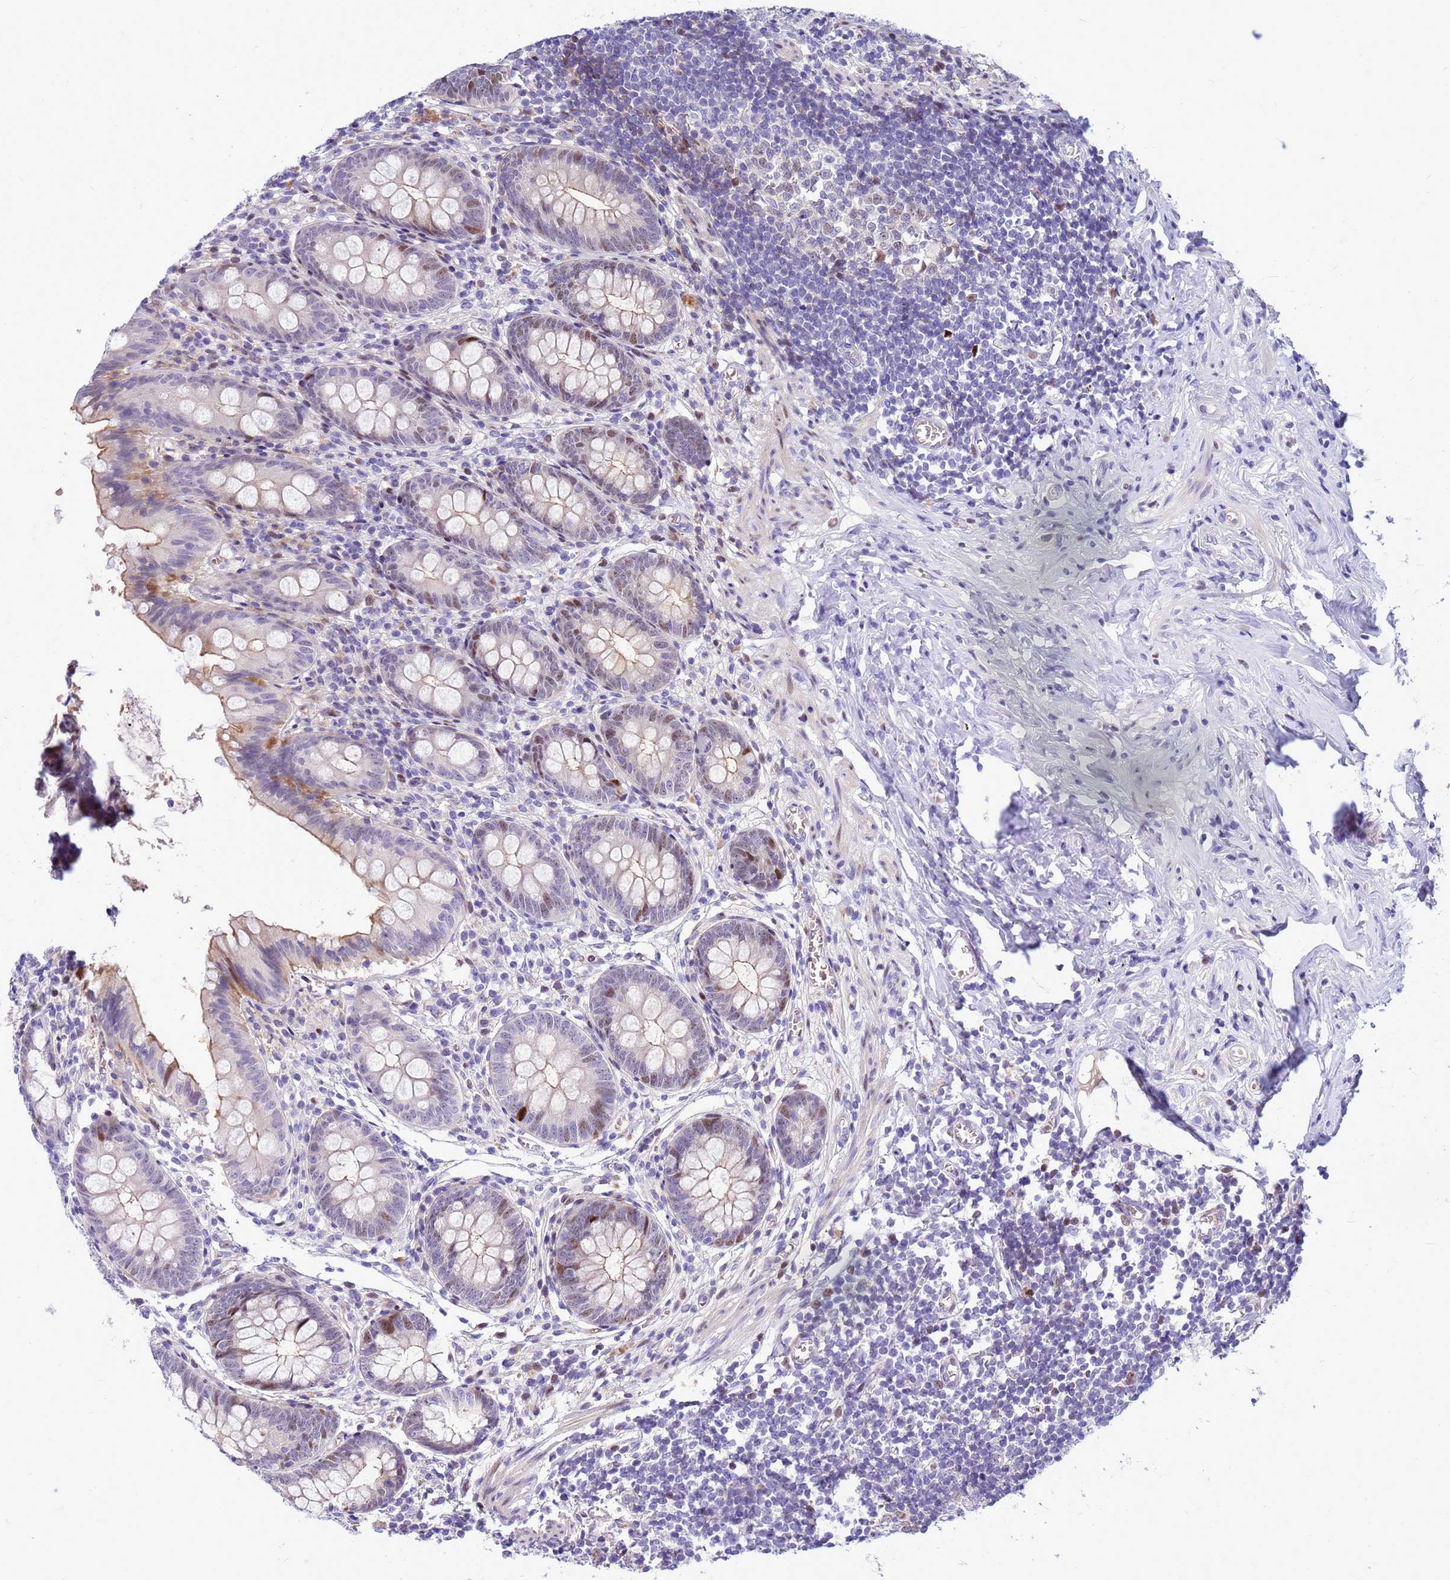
{"staining": {"intensity": "strong", "quantity": "<25%", "location": "nuclear"}, "tissue": "appendix", "cell_type": "Glandular cells", "image_type": "normal", "snomed": [{"axis": "morphology", "description": "Normal tissue, NOS"}, {"axis": "topography", "description": "Appendix"}], "caption": "Protein staining of normal appendix shows strong nuclear positivity in about <25% of glandular cells.", "gene": "ADAMTS7", "patient": {"sex": "female", "age": 51}}